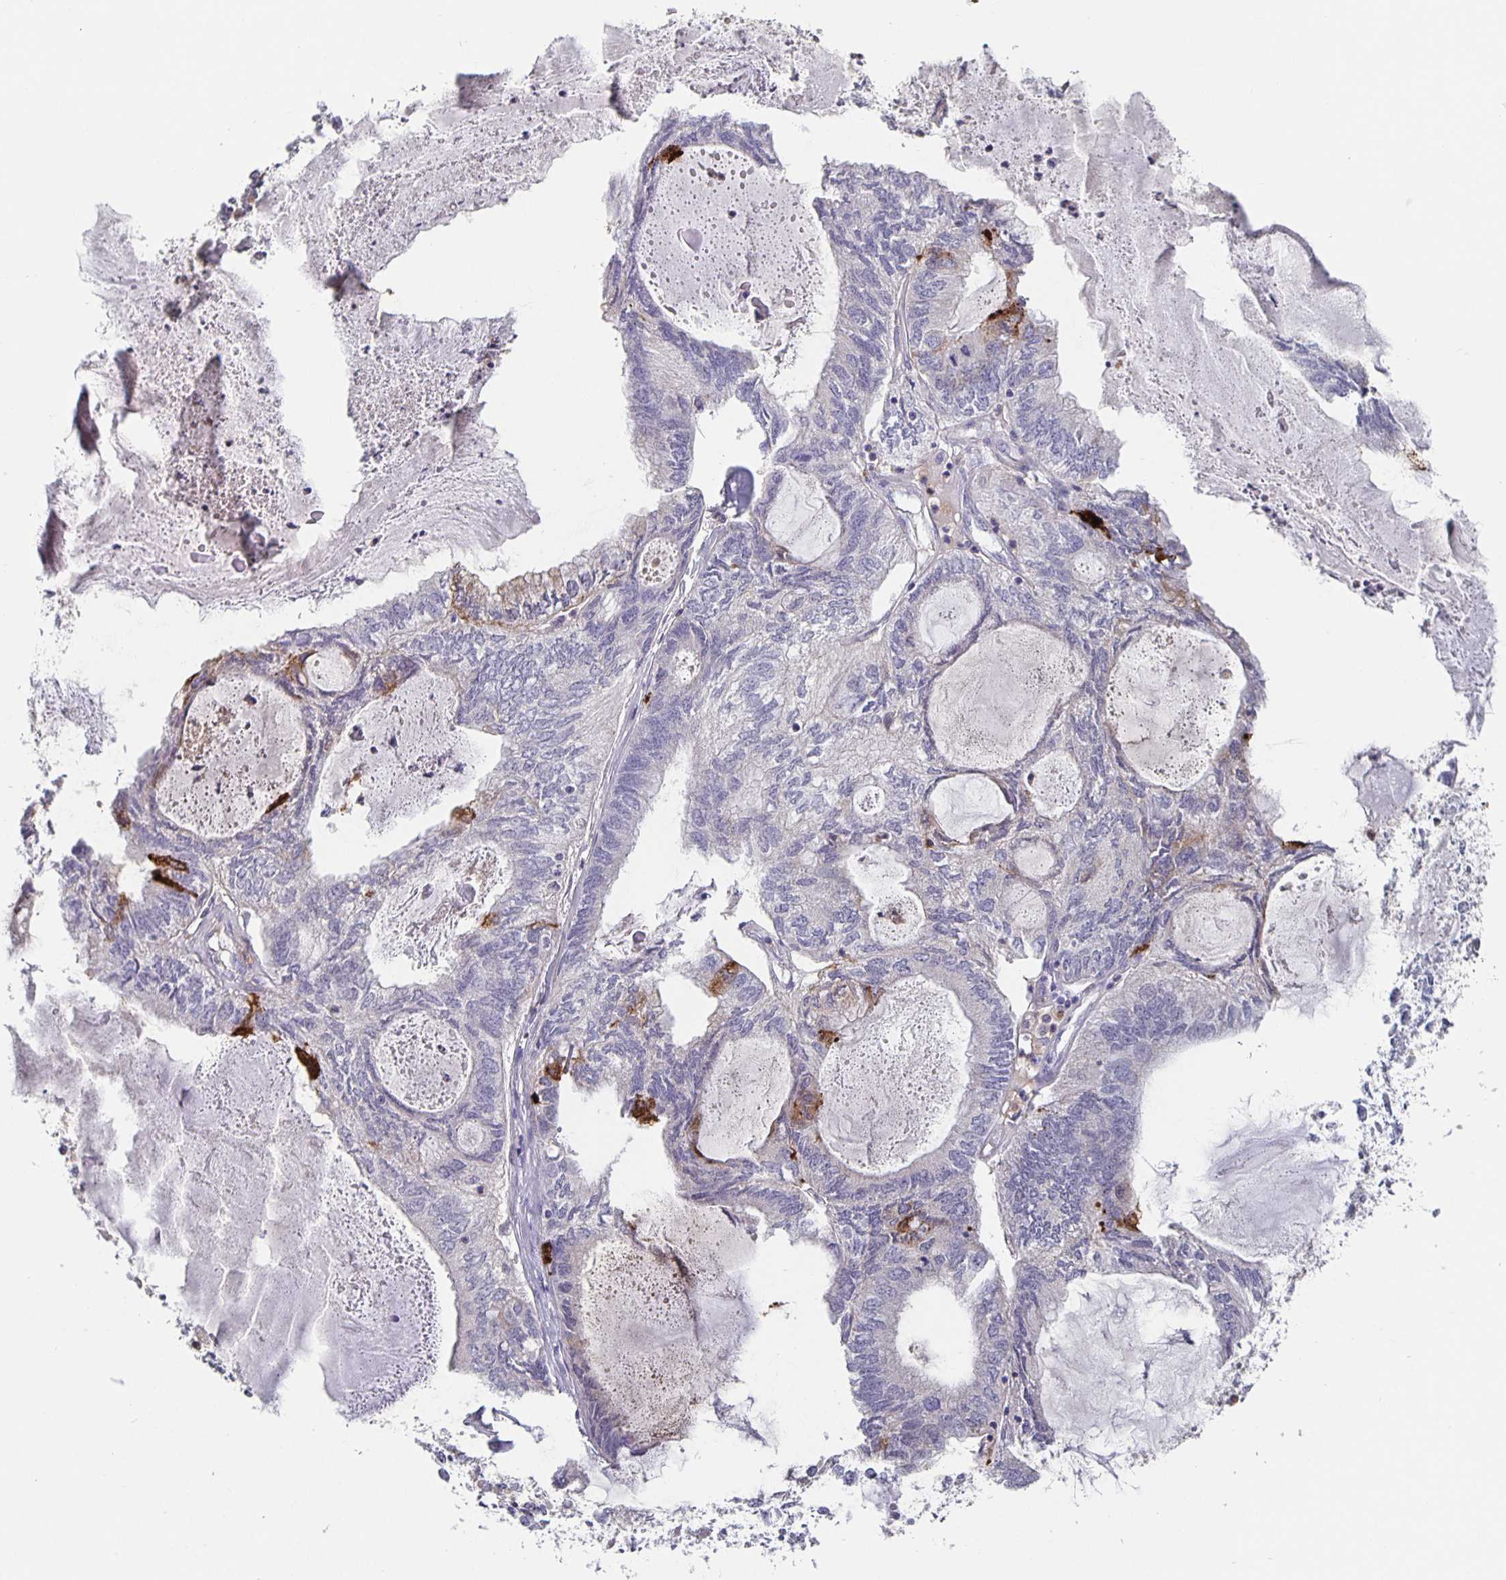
{"staining": {"intensity": "strong", "quantity": "<25%", "location": "cytoplasmic/membranous"}, "tissue": "endometrial cancer", "cell_type": "Tumor cells", "image_type": "cancer", "snomed": [{"axis": "morphology", "description": "Adenocarcinoma, NOS"}, {"axis": "topography", "description": "Endometrium"}], "caption": "Endometrial cancer stained with IHC displays strong cytoplasmic/membranous expression in approximately <25% of tumor cells.", "gene": "GDF15", "patient": {"sex": "female", "age": 80}}